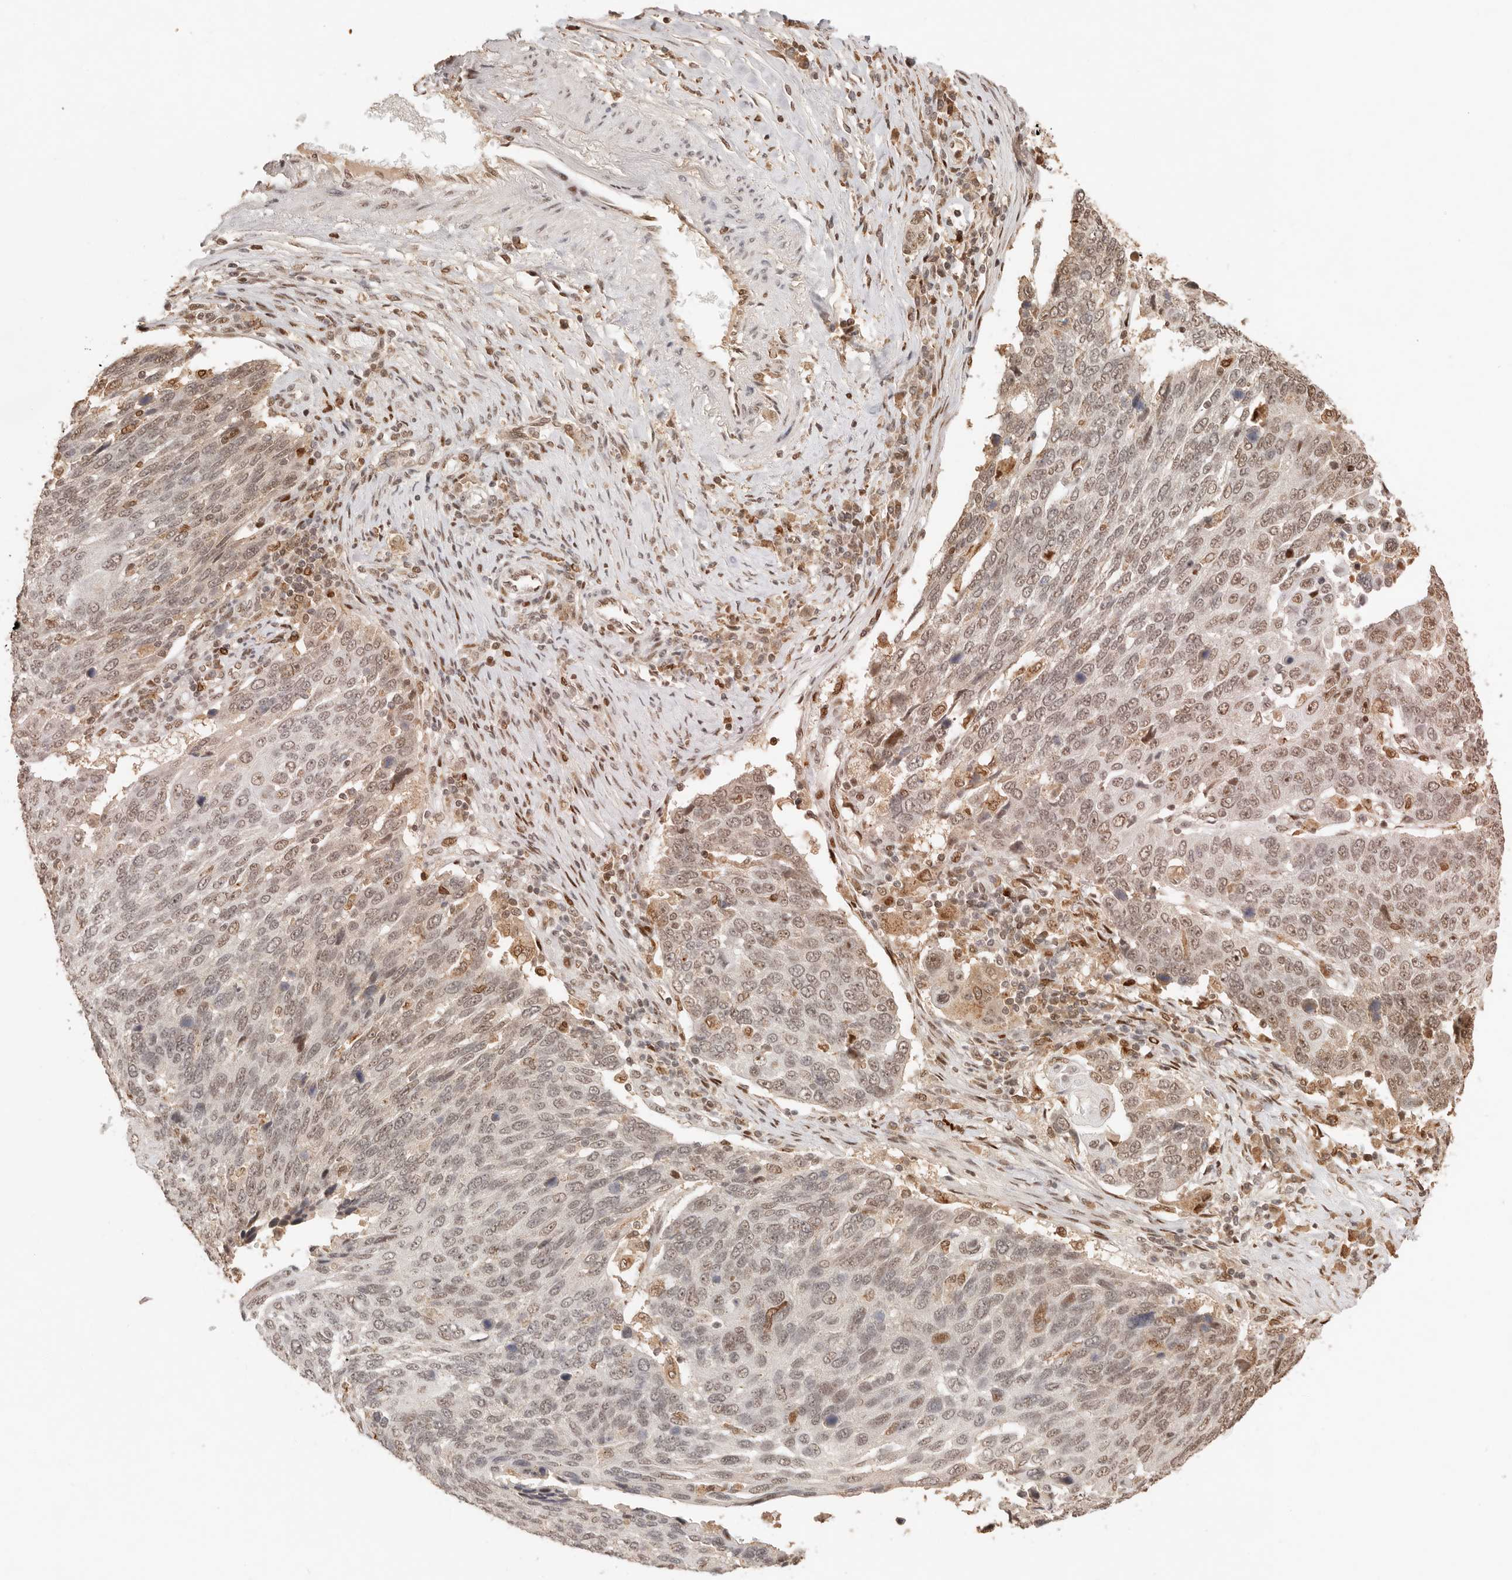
{"staining": {"intensity": "moderate", "quantity": "25%-75%", "location": "nuclear"}, "tissue": "lung cancer", "cell_type": "Tumor cells", "image_type": "cancer", "snomed": [{"axis": "morphology", "description": "Squamous cell carcinoma, NOS"}, {"axis": "topography", "description": "Lung"}], "caption": "IHC histopathology image of human lung squamous cell carcinoma stained for a protein (brown), which displays medium levels of moderate nuclear positivity in approximately 25%-75% of tumor cells.", "gene": "NPAS2", "patient": {"sex": "male", "age": 66}}